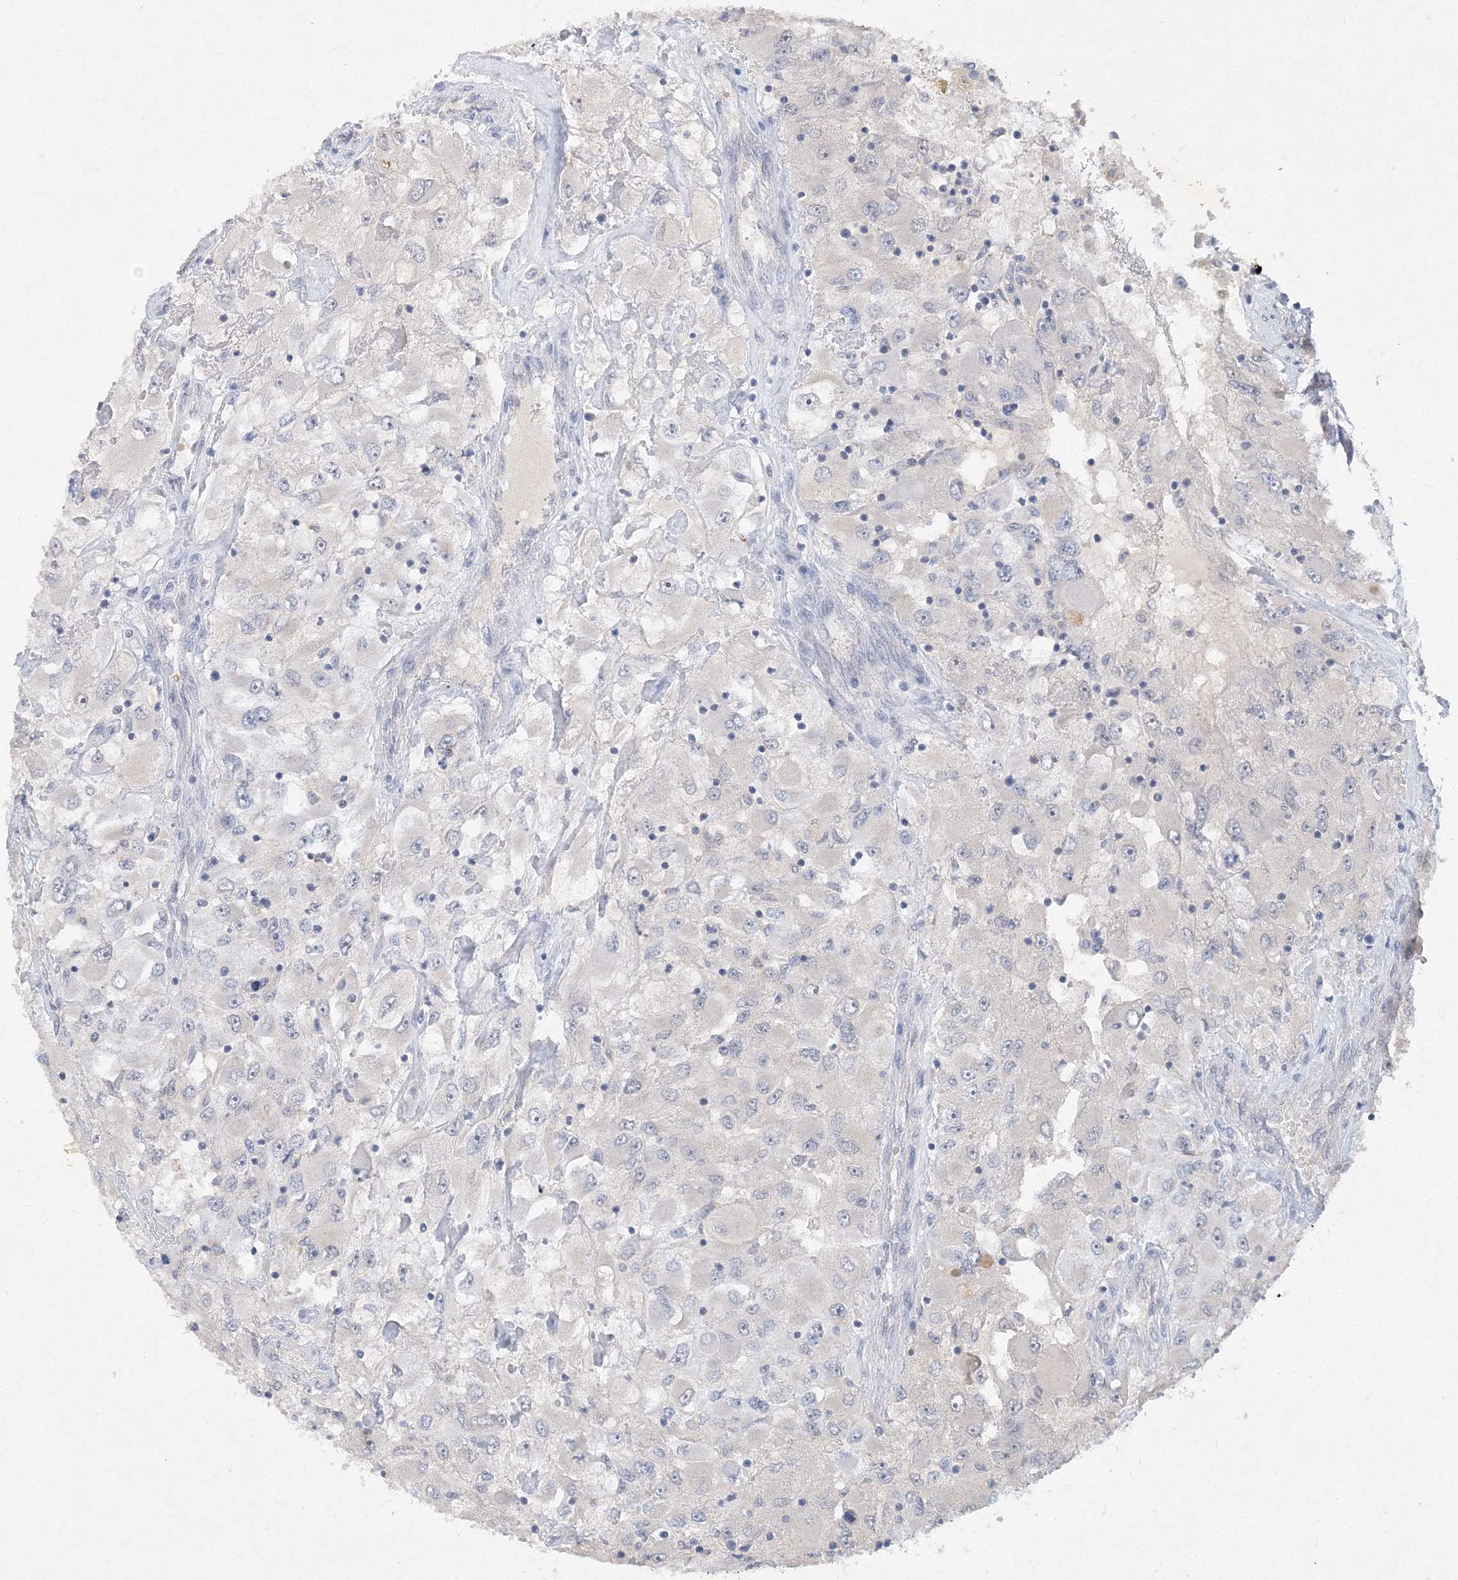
{"staining": {"intensity": "negative", "quantity": "none", "location": "none"}, "tissue": "renal cancer", "cell_type": "Tumor cells", "image_type": "cancer", "snomed": [{"axis": "morphology", "description": "Adenocarcinoma, NOS"}, {"axis": "topography", "description": "Kidney"}], "caption": "High magnification brightfield microscopy of renal adenocarcinoma stained with DAB (brown) and counterstained with hematoxylin (blue): tumor cells show no significant positivity.", "gene": "C11orf58", "patient": {"sex": "female", "age": 52}}